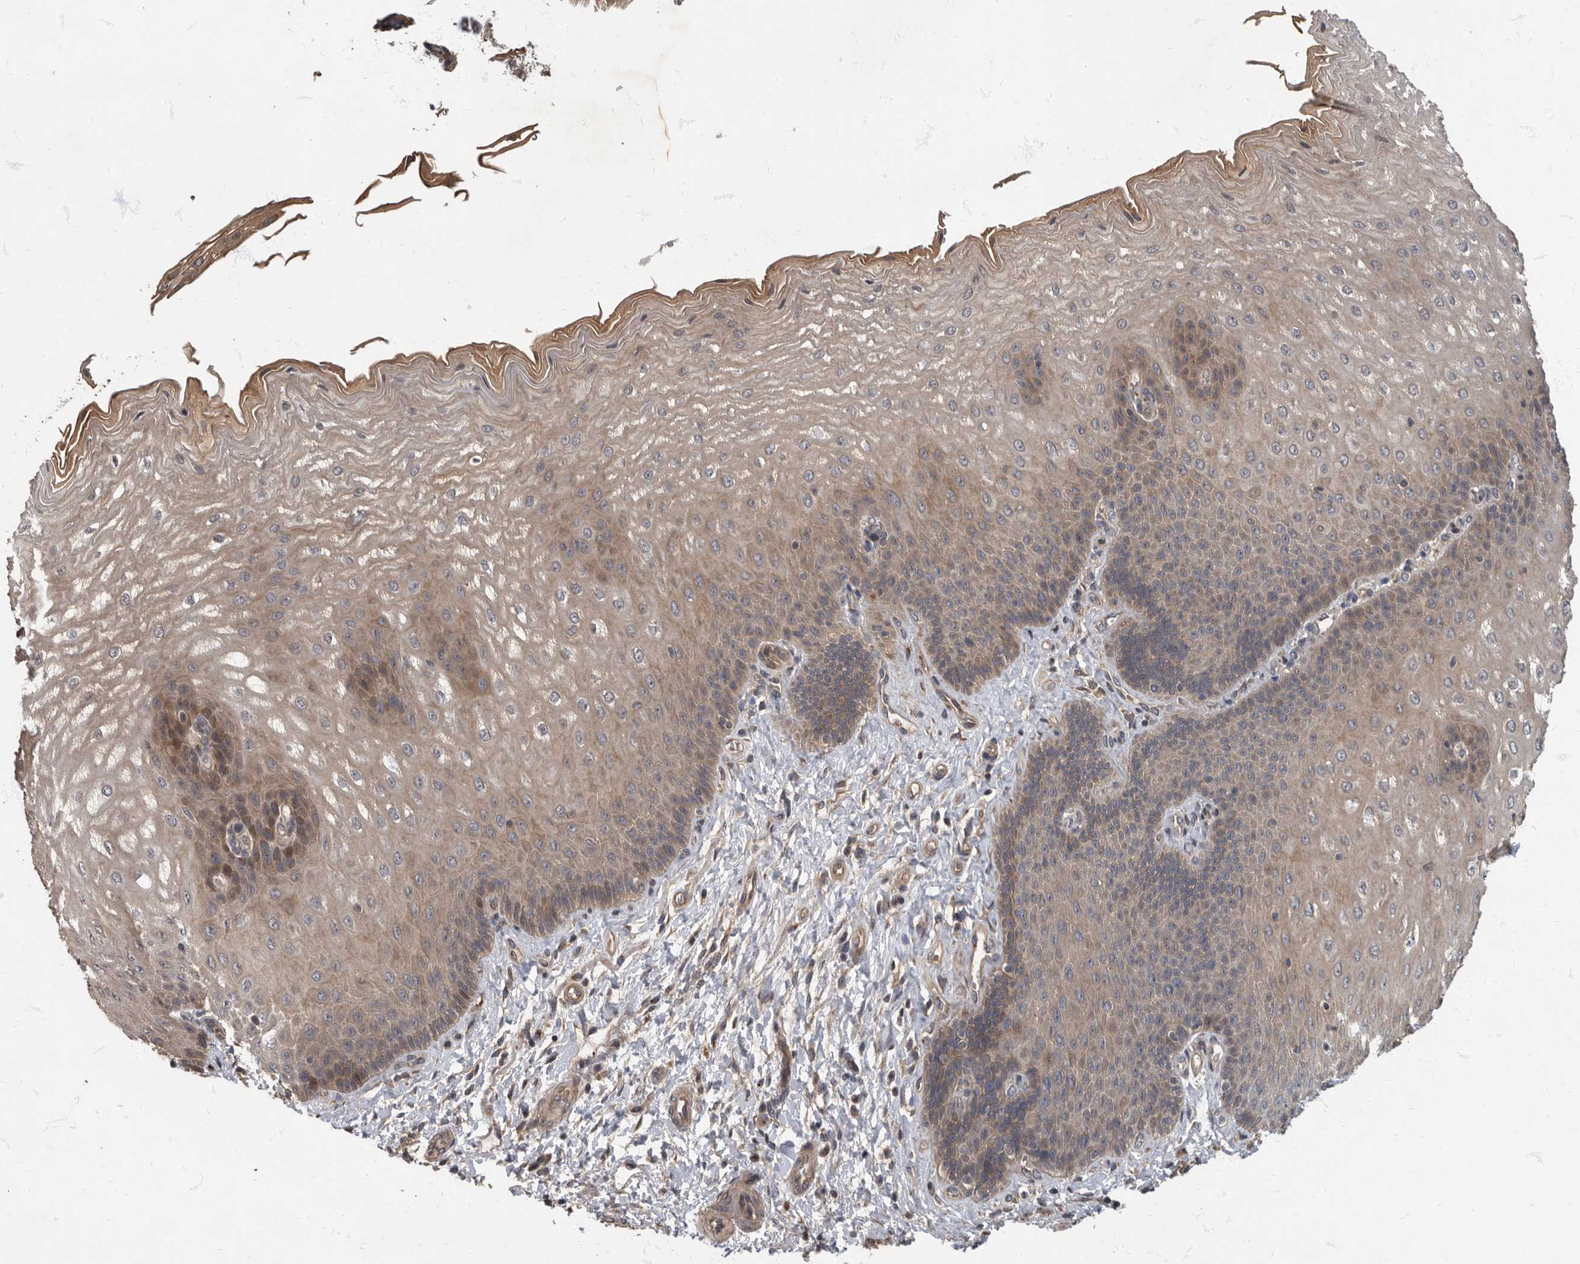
{"staining": {"intensity": "moderate", "quantity": ">75%", "location": "cytoplasmic/membranous"}, "tissue": "esophagus", "cell_type": "Squamous epithelial cells", "image_type": "normal", "snomed": [{"axis": "morphology", "description": "Normal tissue, NOS"}, {"axis": "topography", "description": "Esophagus"}], "caption": "Immunohistochemistry (IHC) of benign esophagus exhibits medium levels of moderate cytoplasmic/membranous positivity in about >75% of squamous epithelial cells.", "gene": "IQCK", "patient": {"sex": "male", "age": 54}}